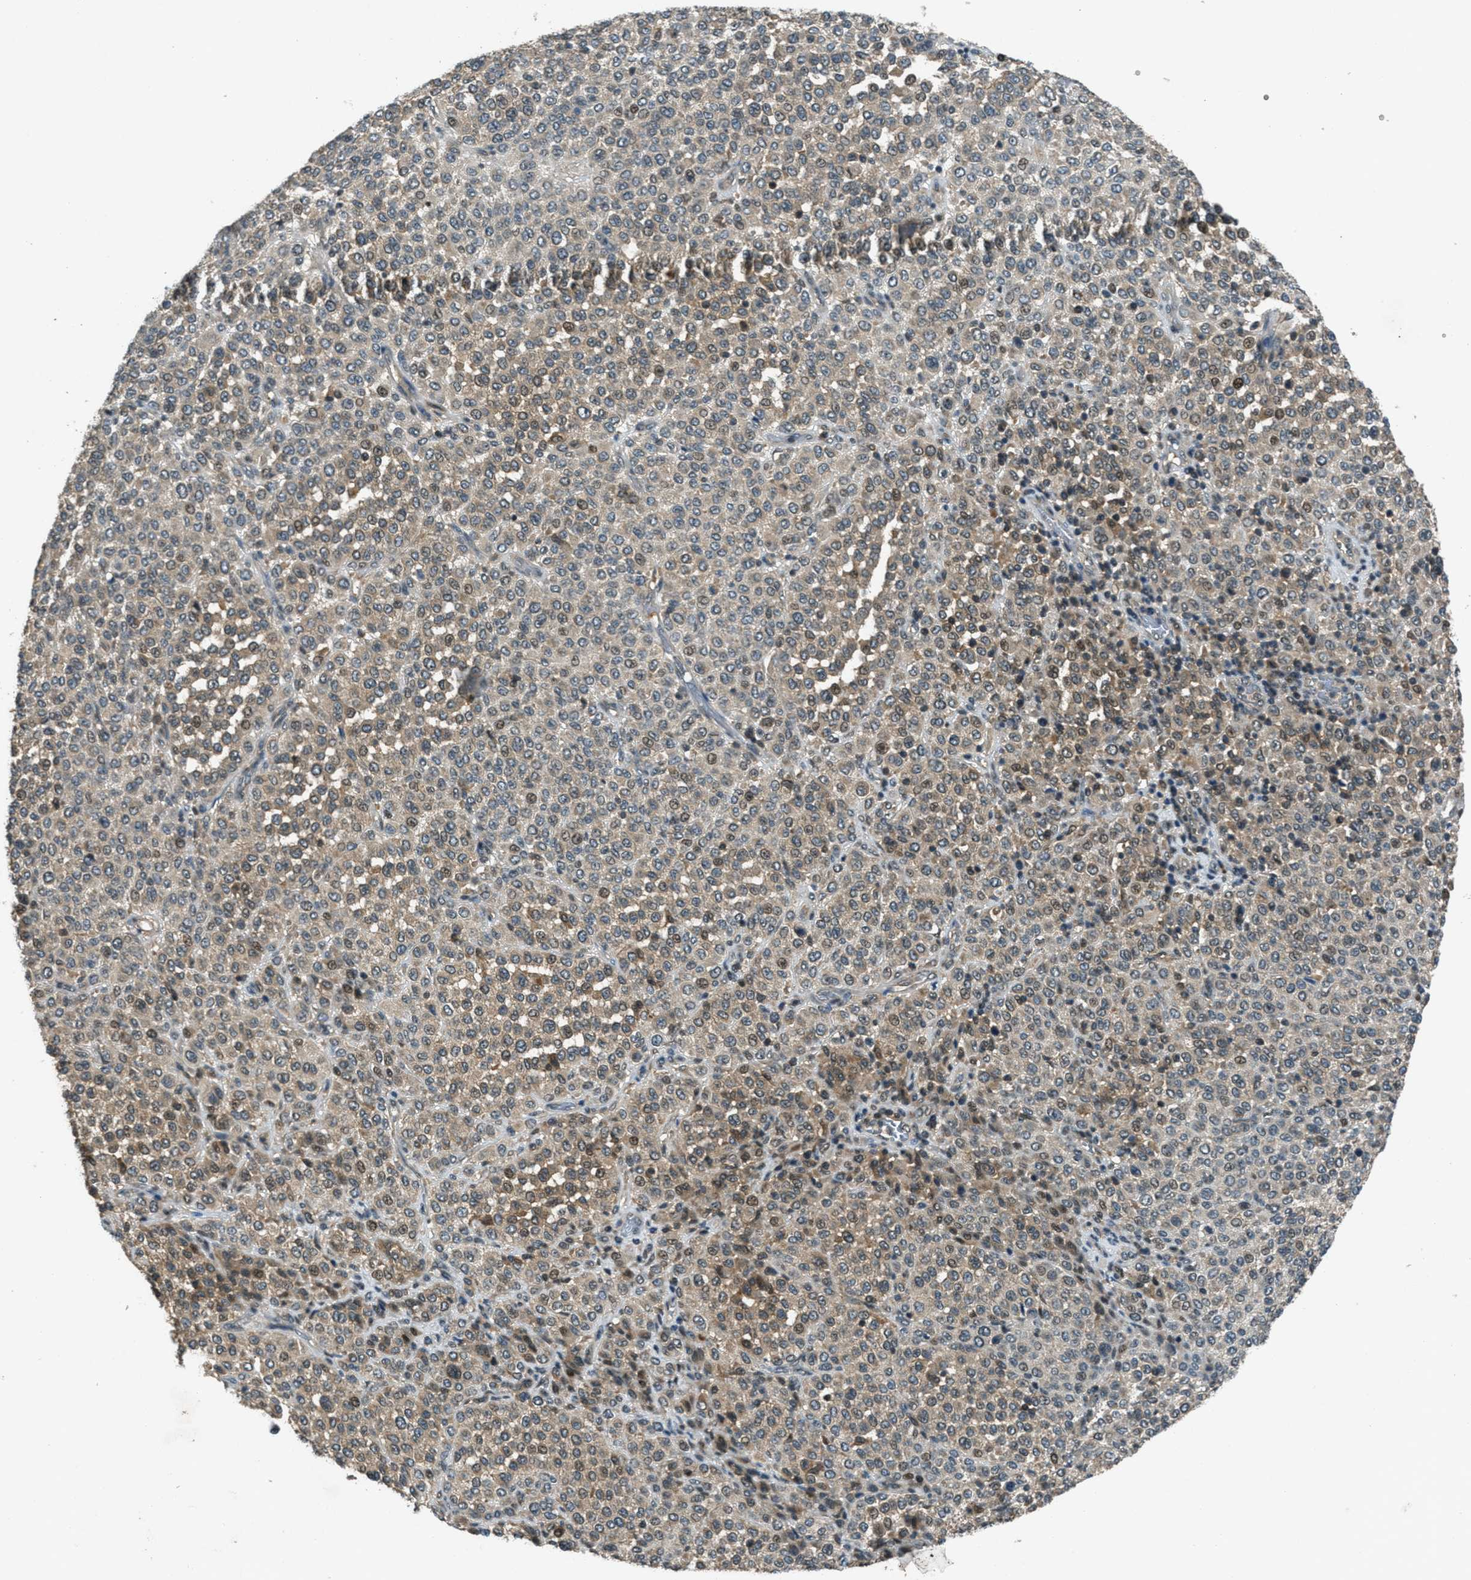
{"staining": {"intensity": "weak", "quantity": "<25%", "location": "cytoplasmic/membranous"}, "tissue": "melanoma", "cell_type": "Tumor cells", "image_type": "cancer", "snomed": [{"axis": "morphology", "description": "Malignant melanoma, Metastatic site"}, {"axis": "topography", "description": "Pancreas"}], "caption": "Tumor cells are negative for brown protein staining in melanoma.", "gene": "DUSP6", "patient": {"sex": "female", "age": 30}}